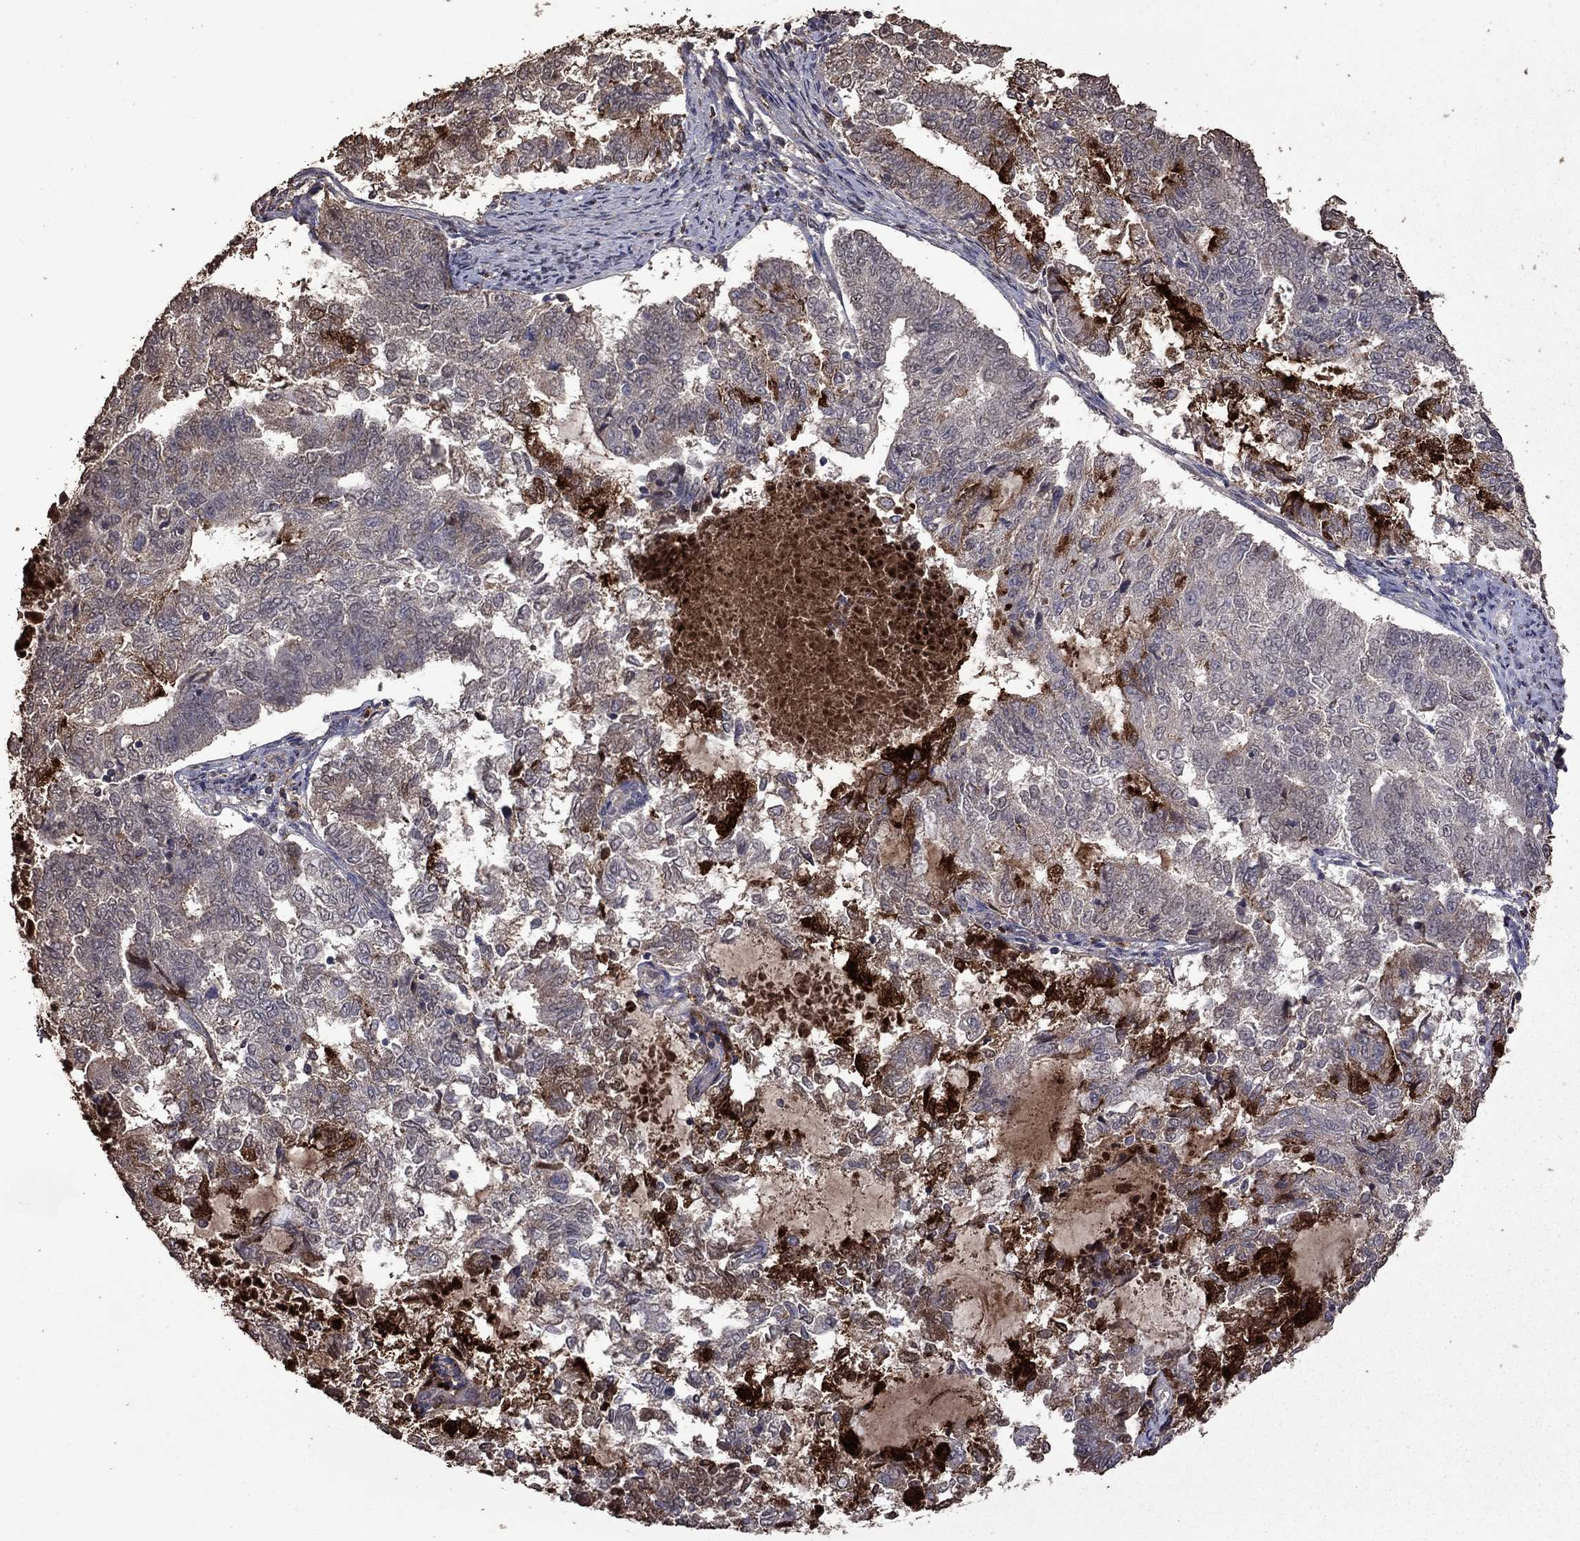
{"staining": {"intensity": "moderate", "quantity": "<25%", "location": "cytoplasmic/membranous"}, "tissue": "endometrial cancer", "cell_type": "Tumor cells", "image_type": "cancer", "snomed": [{"axis": "morphology", "description": "Adenocarcinoma, NOS"}, {"axis": "topography", "description": "Endometrium"}], "caption": "The immunohistochemical stain highlights moderate cytoplasmic/membranous staining in tumor cells of endometrial adenocarcinoma tissue.", "gene": "SERPINA5", "patient": {"sex": "female", "age": 65}}